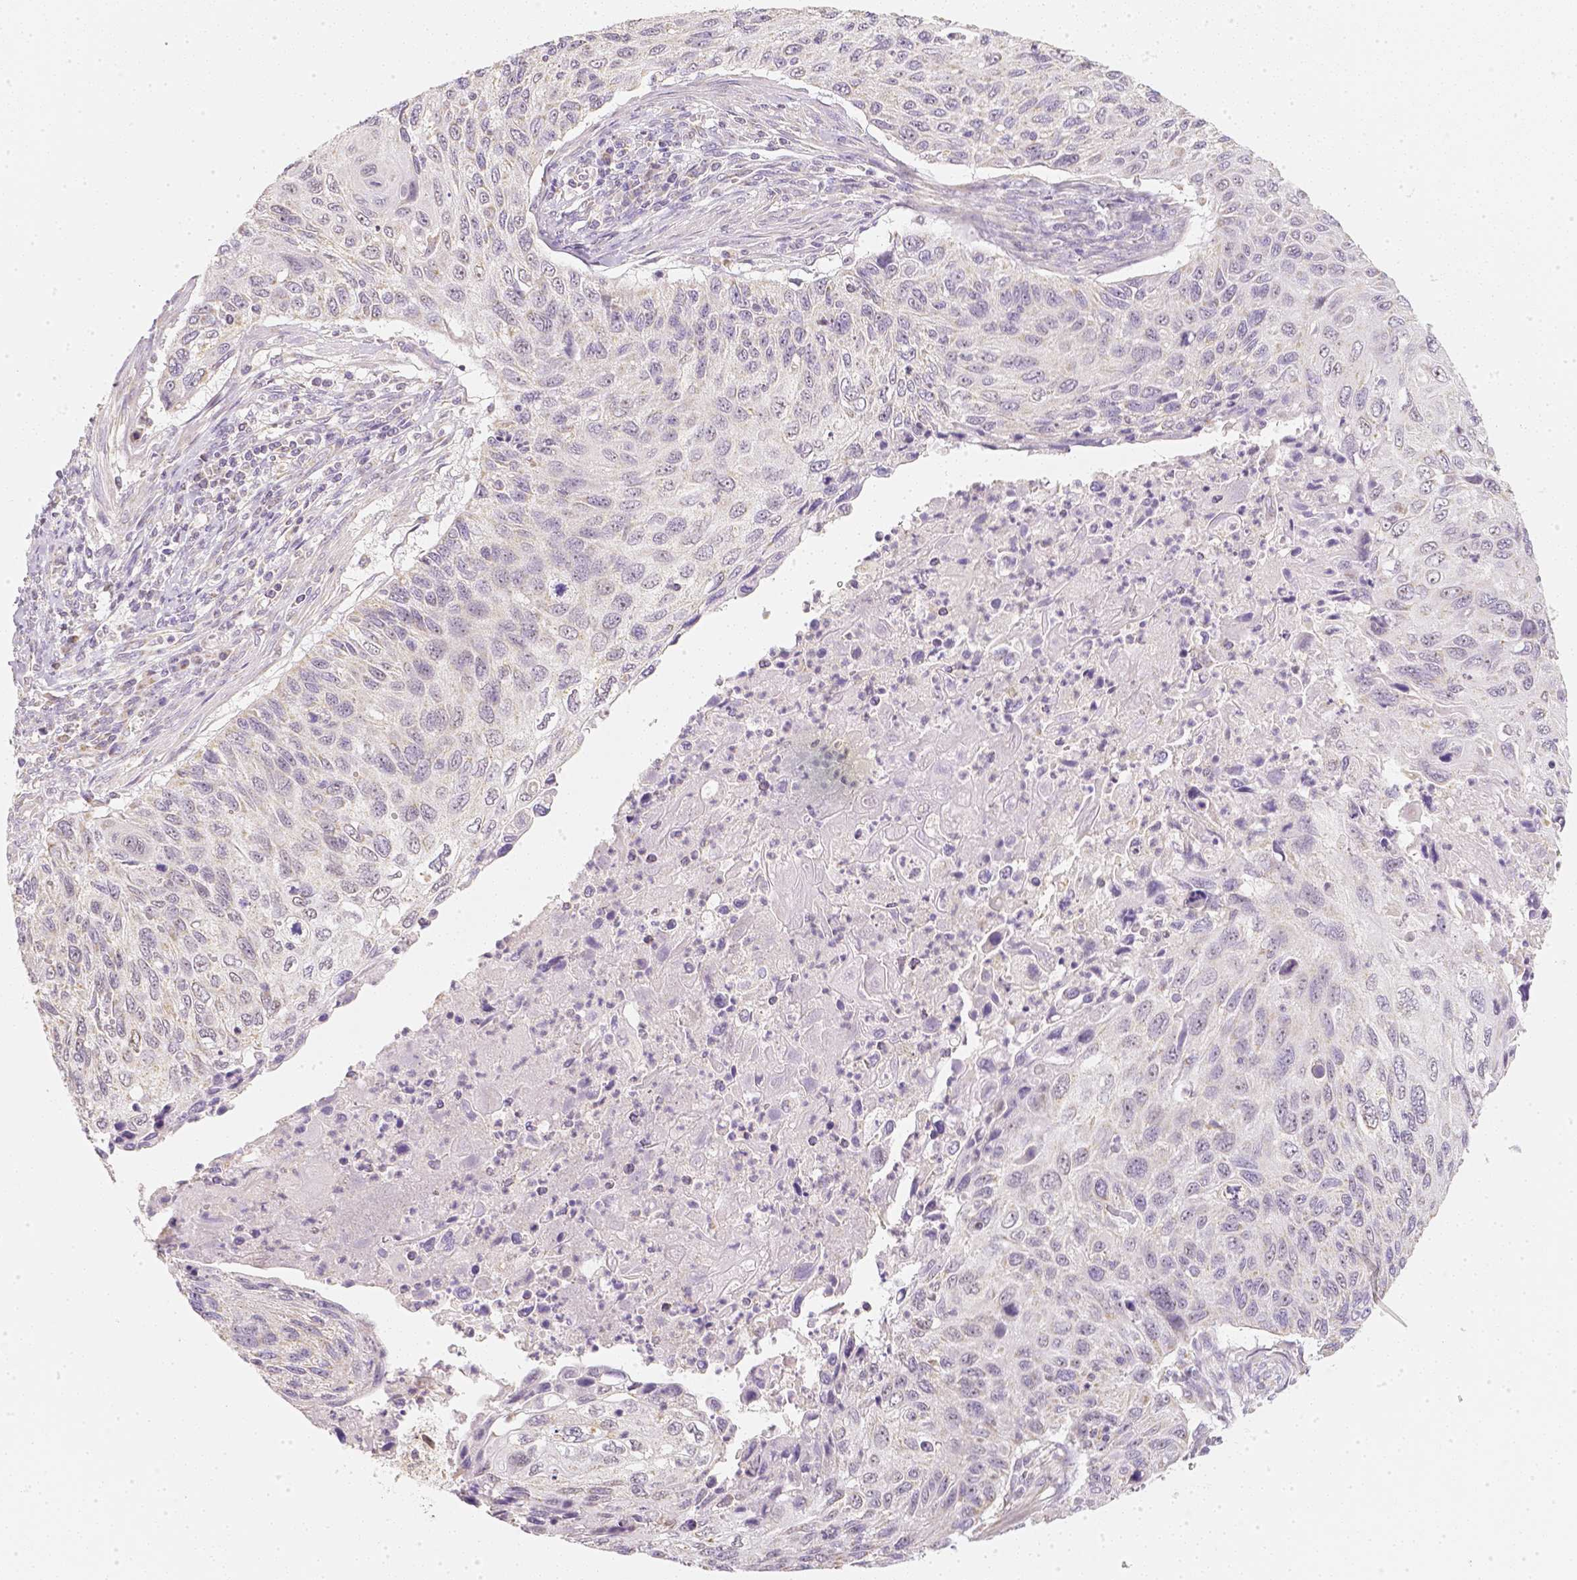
{"staining": {"intensity": "negative", "quantity": "none", "location": "none"}, "tissue": "cervical cancer", "cell_type": "Tumor cells", "image_type": "cancer", "snomed": [{"axis": "morphology", "description": "Squamous cell carcinoma, NOS"}, {"axis": "topography", "description": "Cervix"}], "caption": "Immunohistochemical staining of cervical squamous cell carcinoma exhibits no significant expression in tumor cells.", "gene": "NVL", "patient": {"sex": "female", "age": 70}}